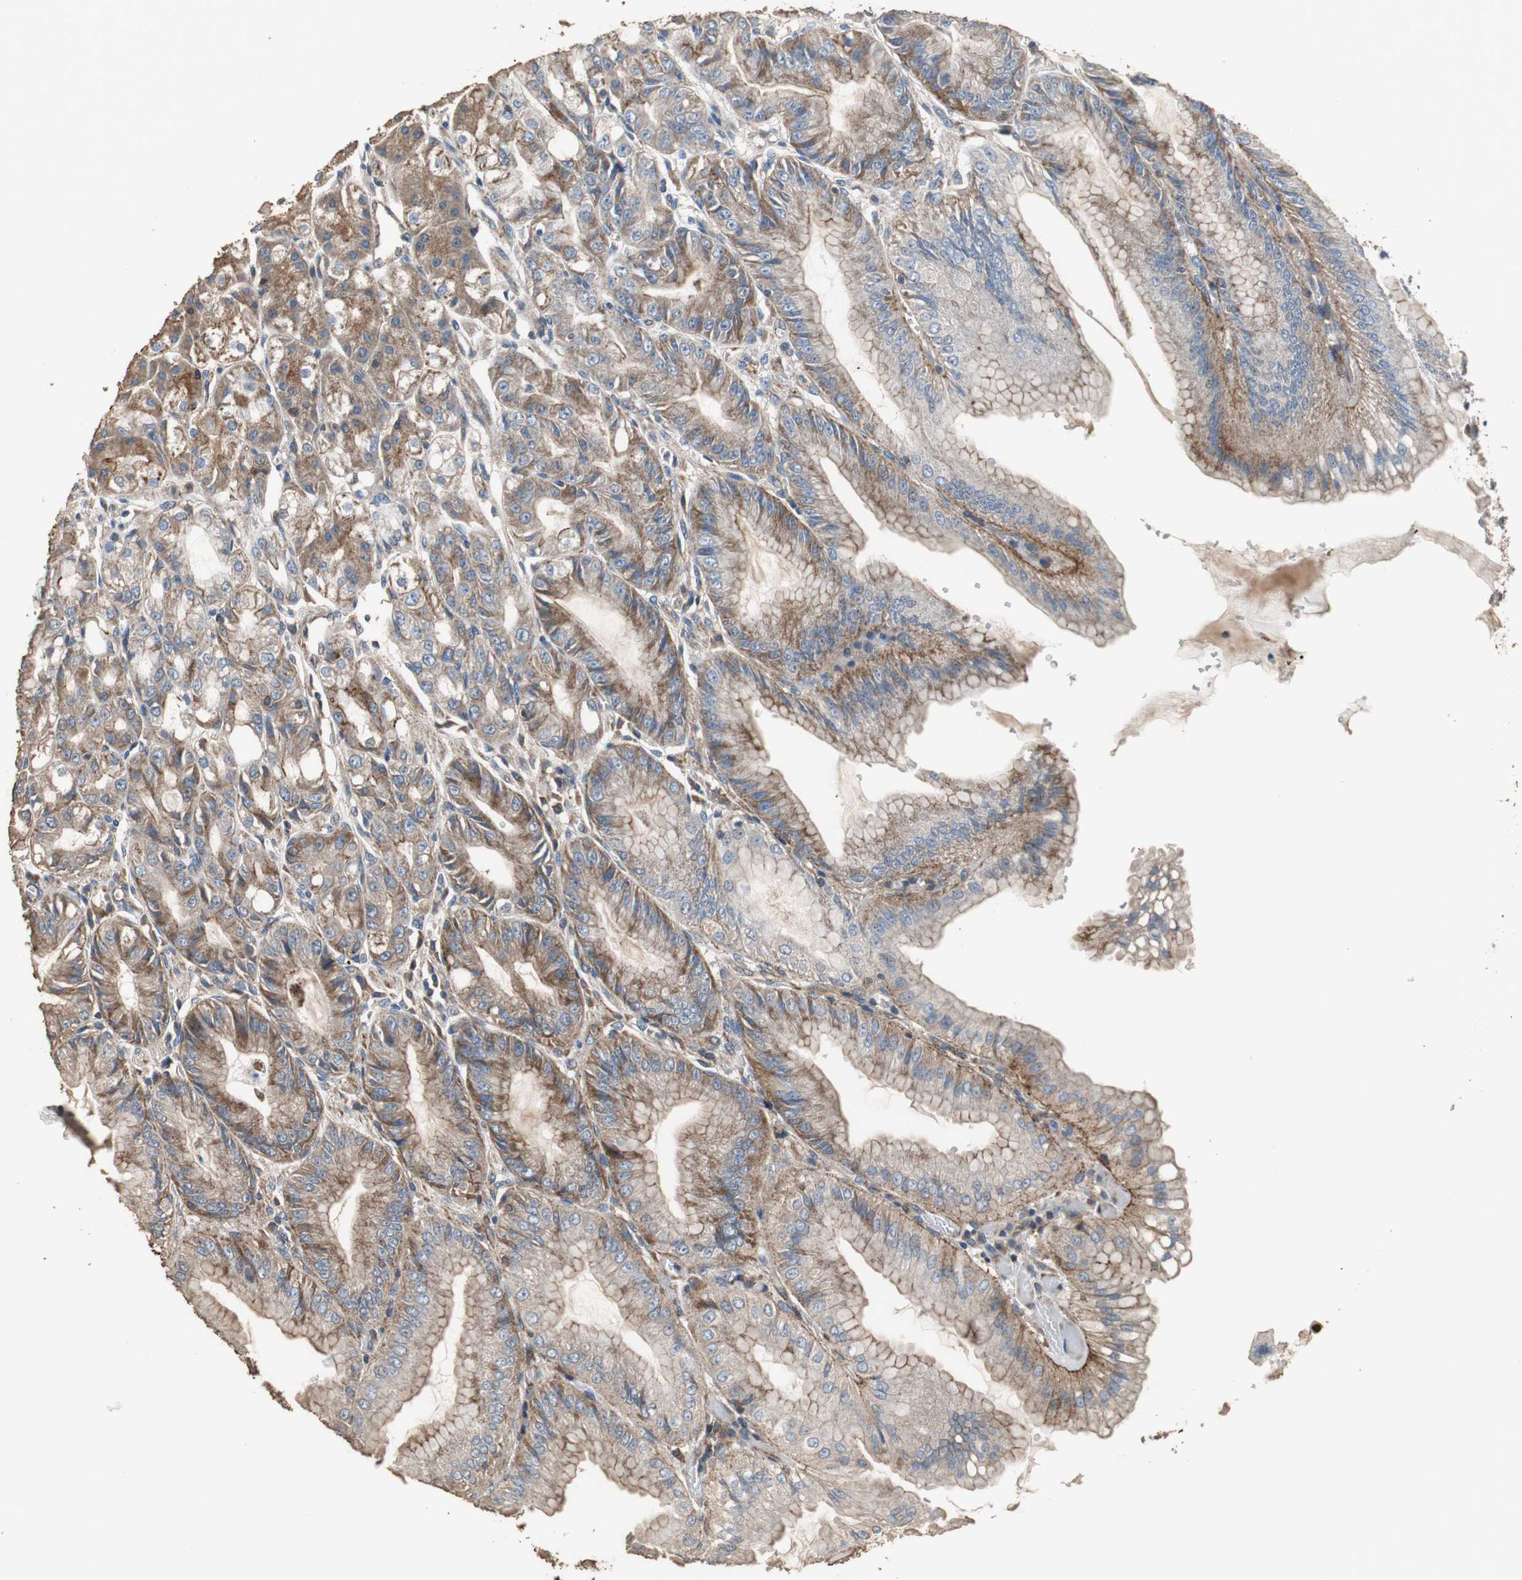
{"staining": {"intensity": "moderate", "quantity": ">75%", "location": "cytoplasmic/membranous"}, "tissue": "stomach", "cell_type": "Glandular cells", "image_type": "normal", "snomed": [{"axis": "morphology", "description": "Normal tissue, NOS"}, {"axis": "topography", "description": "Stomach, lower"}], "caption": "Immunohistochemistry (IHC) image of unremarkable human stomach stained for a protein (brown), which exhibits medium levels of moderate cytoplasmic/membranous expression in approximately >75% of glandular cells.", "gene": "PRKRA", "patient": {"sex": "male", "age": 71}}